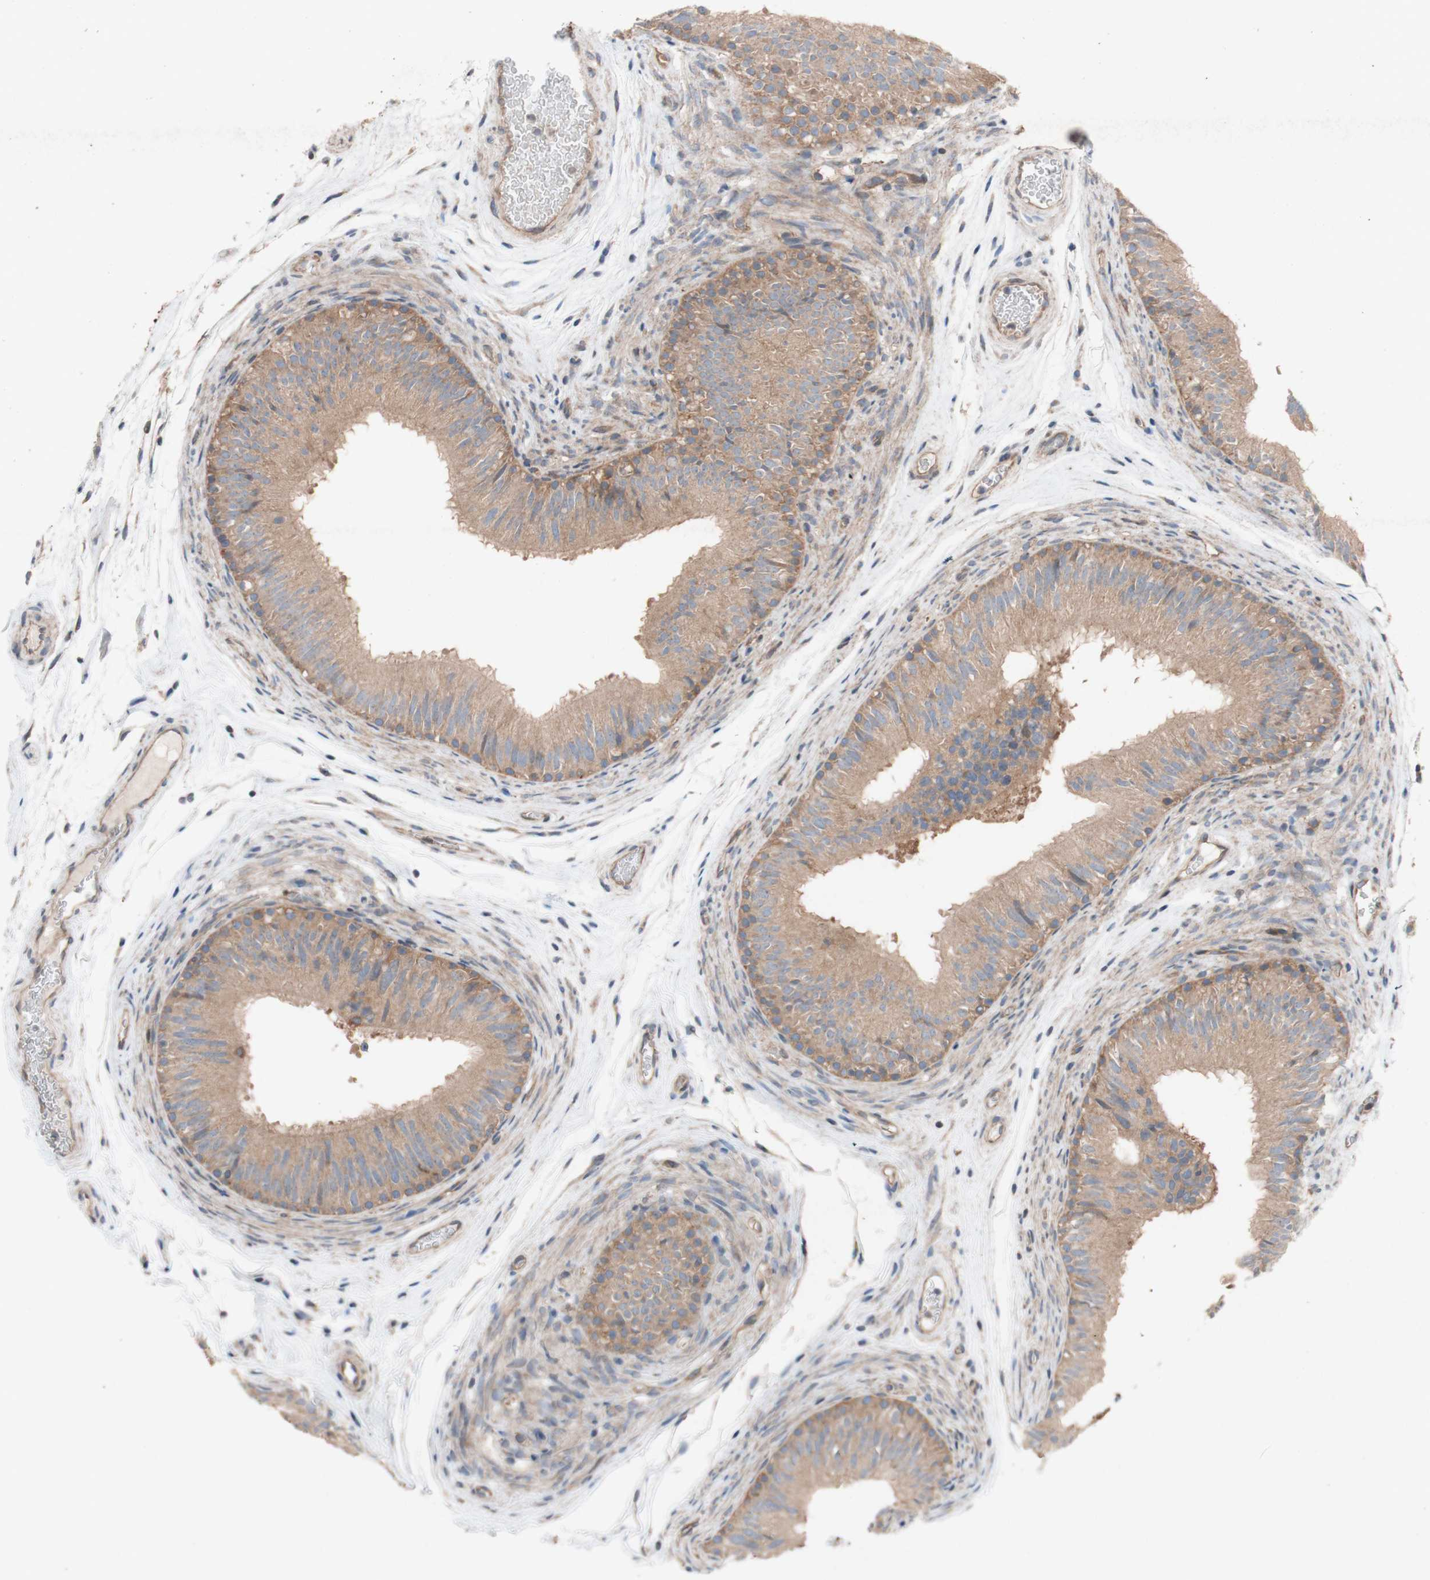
{"staining": {"intensity": "moderate", "quantity": ">75%", "location": "cytoplasmic/membranous"}, "tissue": "epididymis", "cell_type": "Glandular cells", "image_type": "normal", "snomed": [{"axis": "morphology", "description": "Normal tissue, NOS"}, {"axis": "topography", "description": "Epididymis"}], "caption": "Immunohistochemistry image of unremarkable epididymis stained for a protein (brown), which displays medium levels of moderate cytoplasmic/membranous positivity in approximately >75% of glandular cells.", "gene": "TST", "patient": {"sex": "male", "age": 36}}